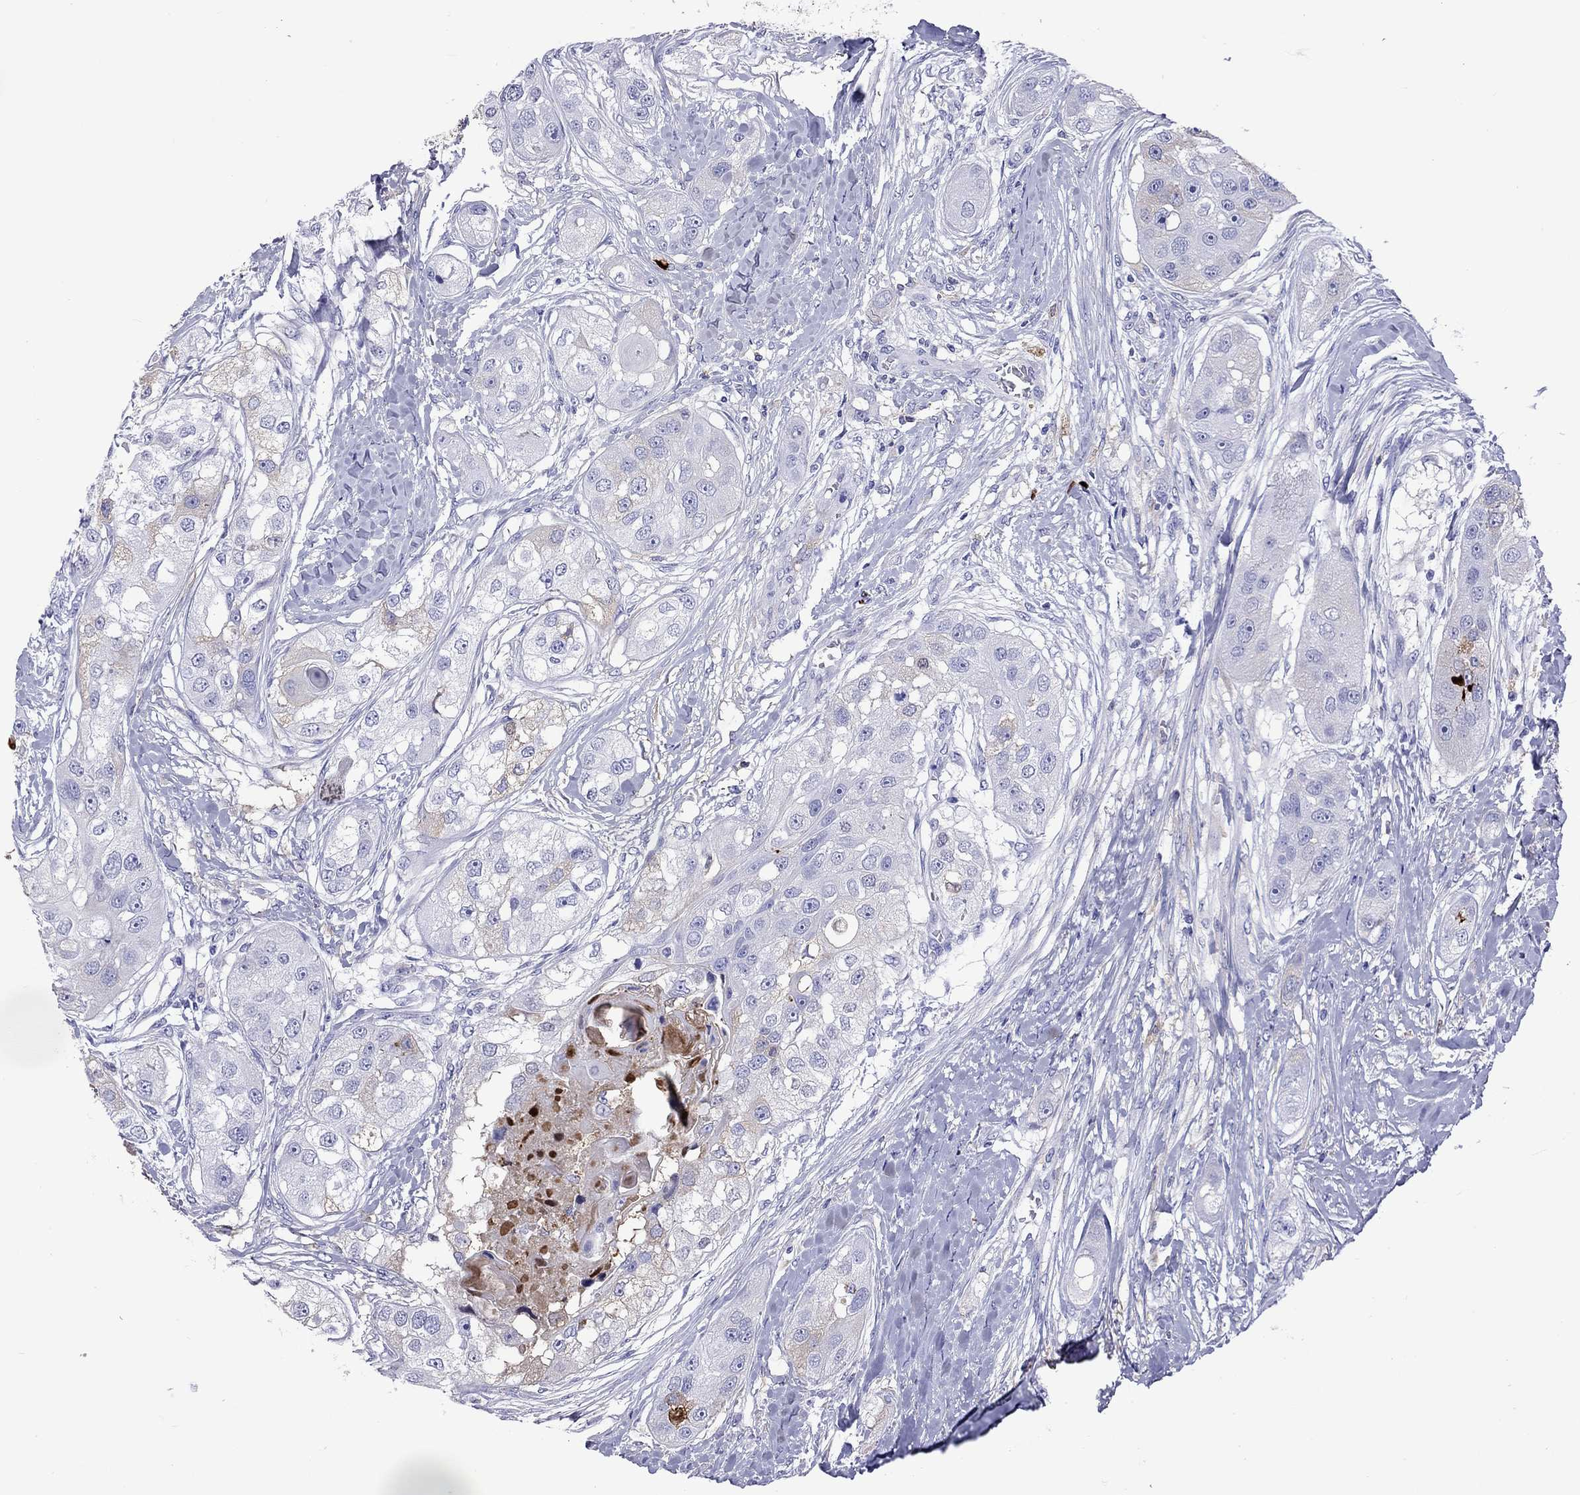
{"staining": {"intensity": "negative", "quantity": "none", "location": "none"}, "tissue": "head and neck cancer", "cell_type": "Tumor cells", "image_type": "cancer", "snomed": [{"axis": "morphology", "description": "Normal tissue, NOS"}, {"axis": "morphology", "description": "Squamous cell carcinoma, NOS"}, {"axis": "topography", "description": "Skeletal muscle"}, {"axis": "topography", "description": "Head-Neck"}], "caption": "Tumor cells show no significant protein positivity in head and neck cancer.", "gene": "SERPINA3", "patient": {"sex": "male", "age": 51}}